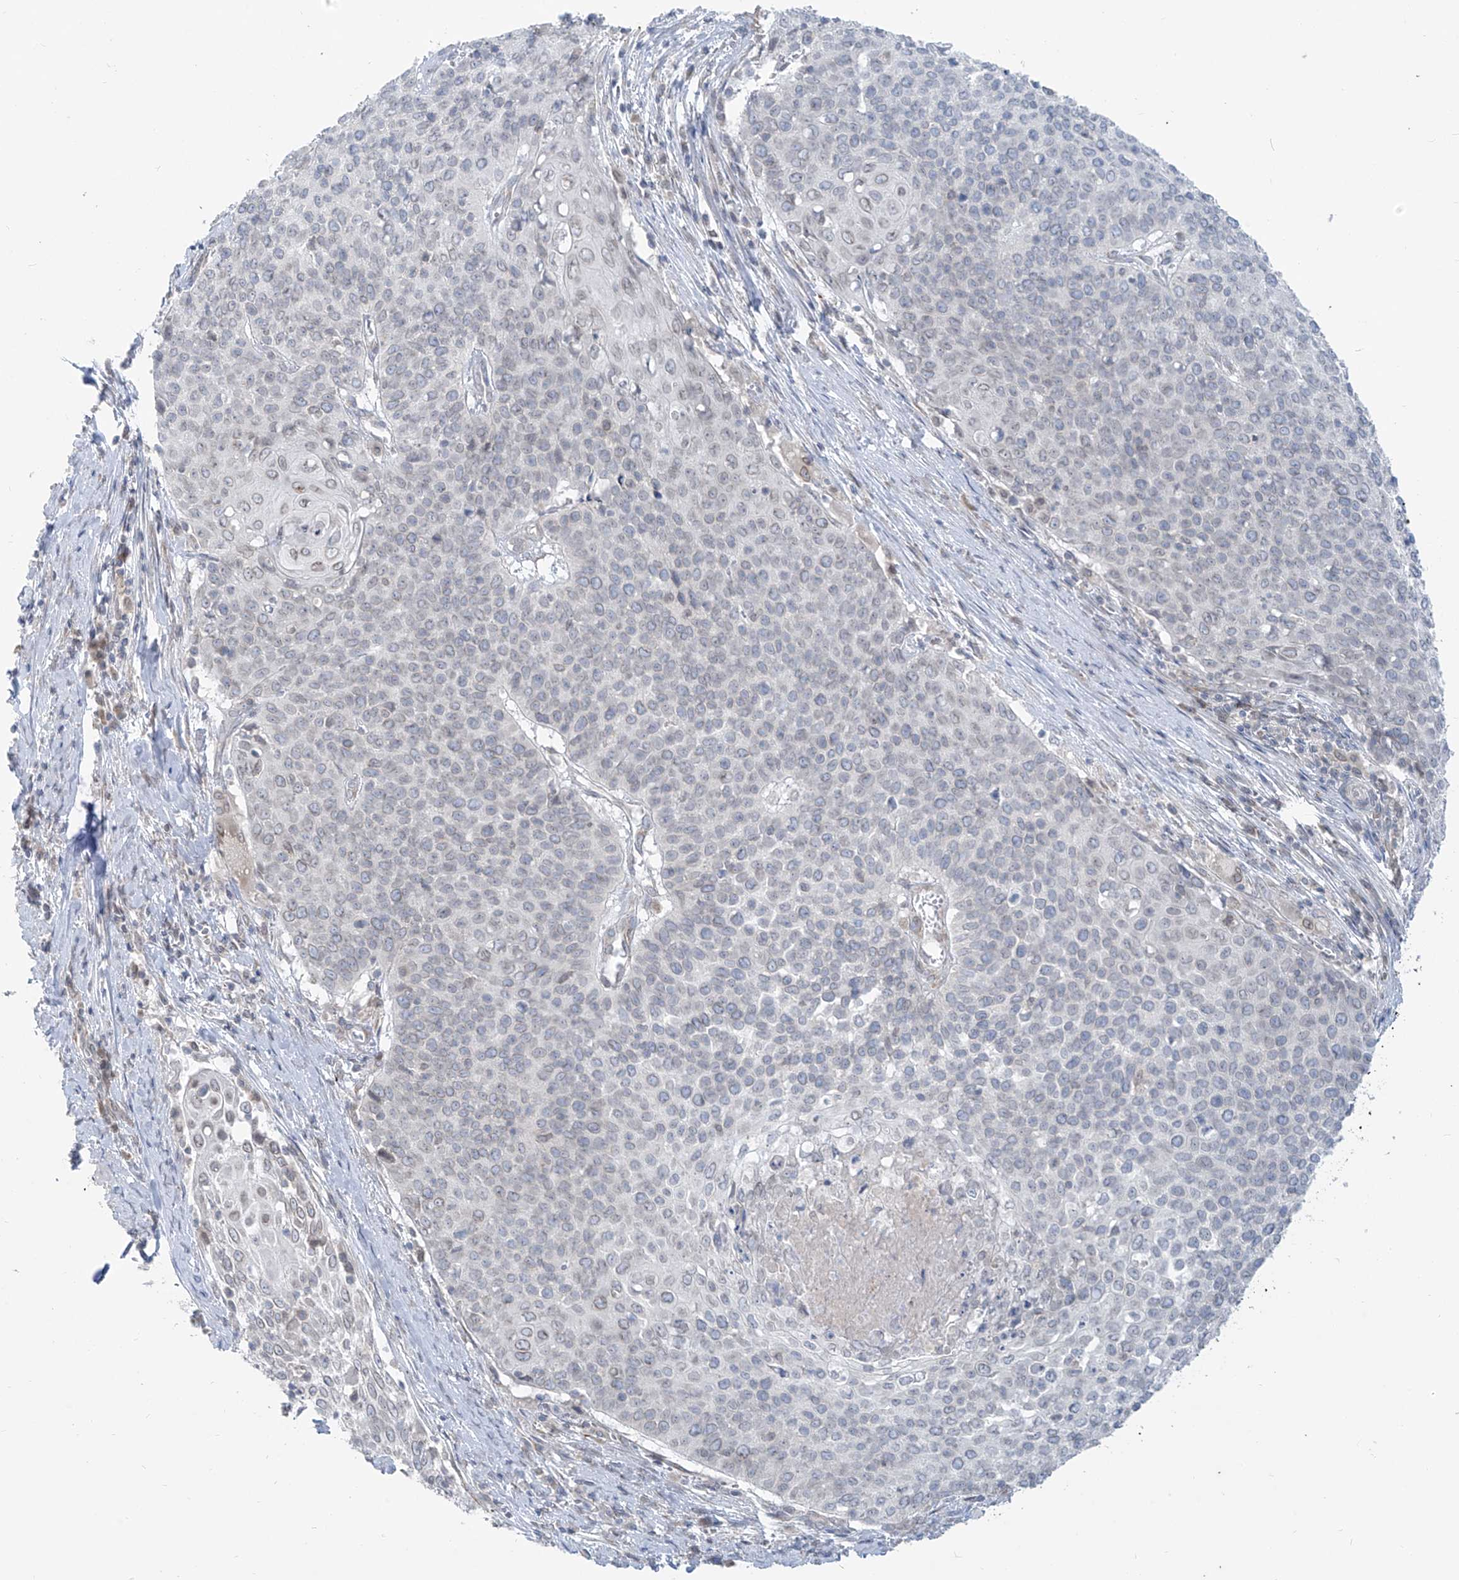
{"staining": {"intensity": "weak", "quantity": "25%-75%", "location": "cytoplasmic/membranous"}, "tissue": "cervical cancer", "cell_type": "Tumor cells", "image_type": "cancer", "snomed": [{"axis": "morphology", "description": "Squamous cell carcinoma, NOS"}, {"axis": "topography", "description": "Cervix"}], "caption": "Cervical cancer stained with a brown dye reveals weak cytoplasmic/membranous positive positivity in approximately 25%-75% of tumor cells.", "gene": "KRTAP25-1", "patient": {"sex": "female", "age": 39}}